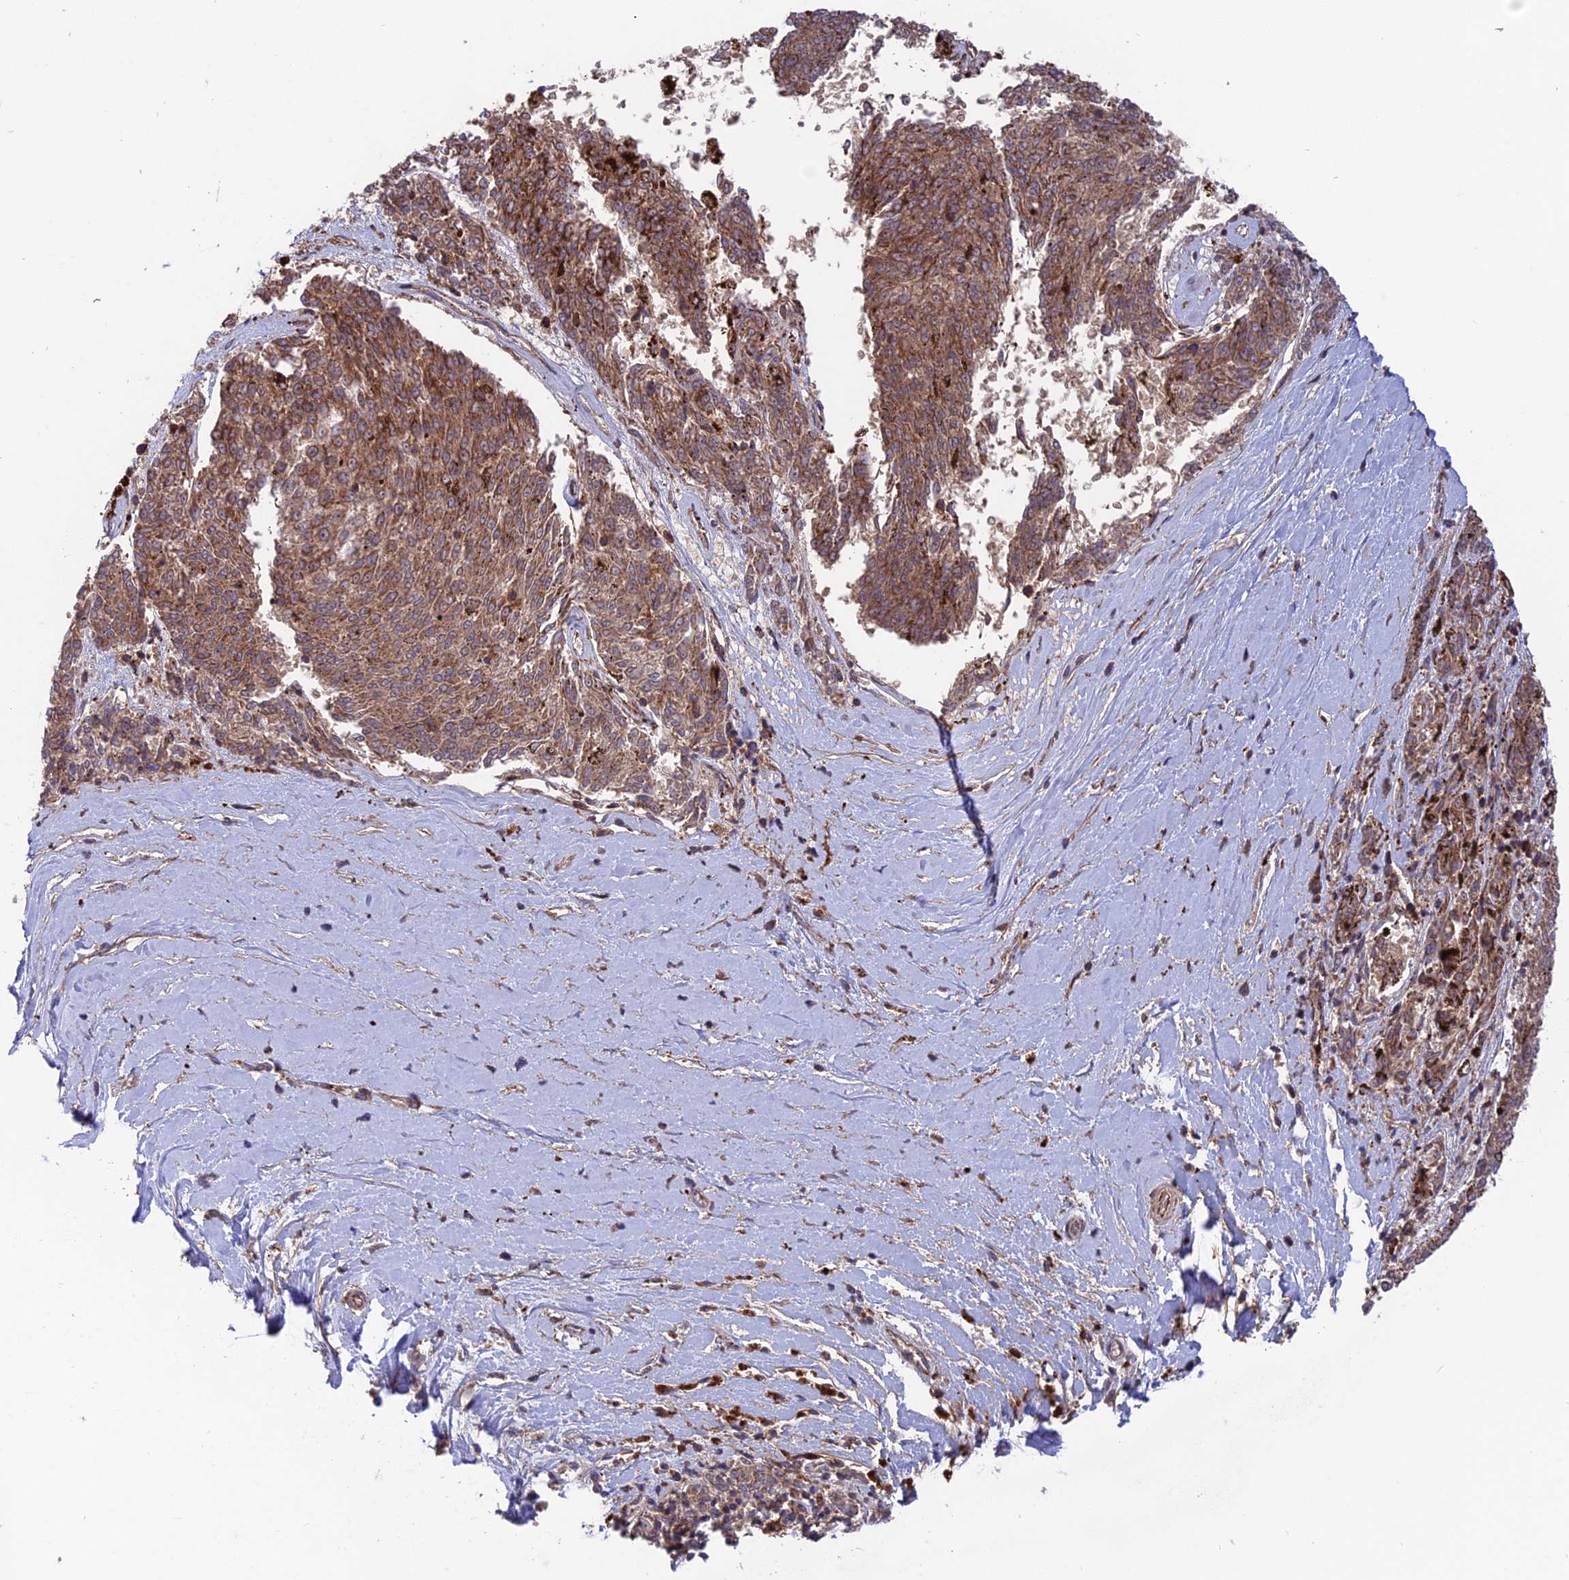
{"staining": {"intensity": "moderate", "quantity": ">75%", "location": "cytoplasmic/membranous"}, "tissue": "melanoma", "cell_type": "Tumor cells", "image_type": "cancer", "snomed": [{"axis": "morphology", "description": "Malignant melanoma, NOS"}, {"axis": "topography", "description": "Skin"}], "caption": "The immunohistochemical stain highlights moderate cytoplasmic/membranous expression in tumor cells of melanoma tissue.", "gene": "CPNE7", "patient": {"sex": "female", "age": 72}}